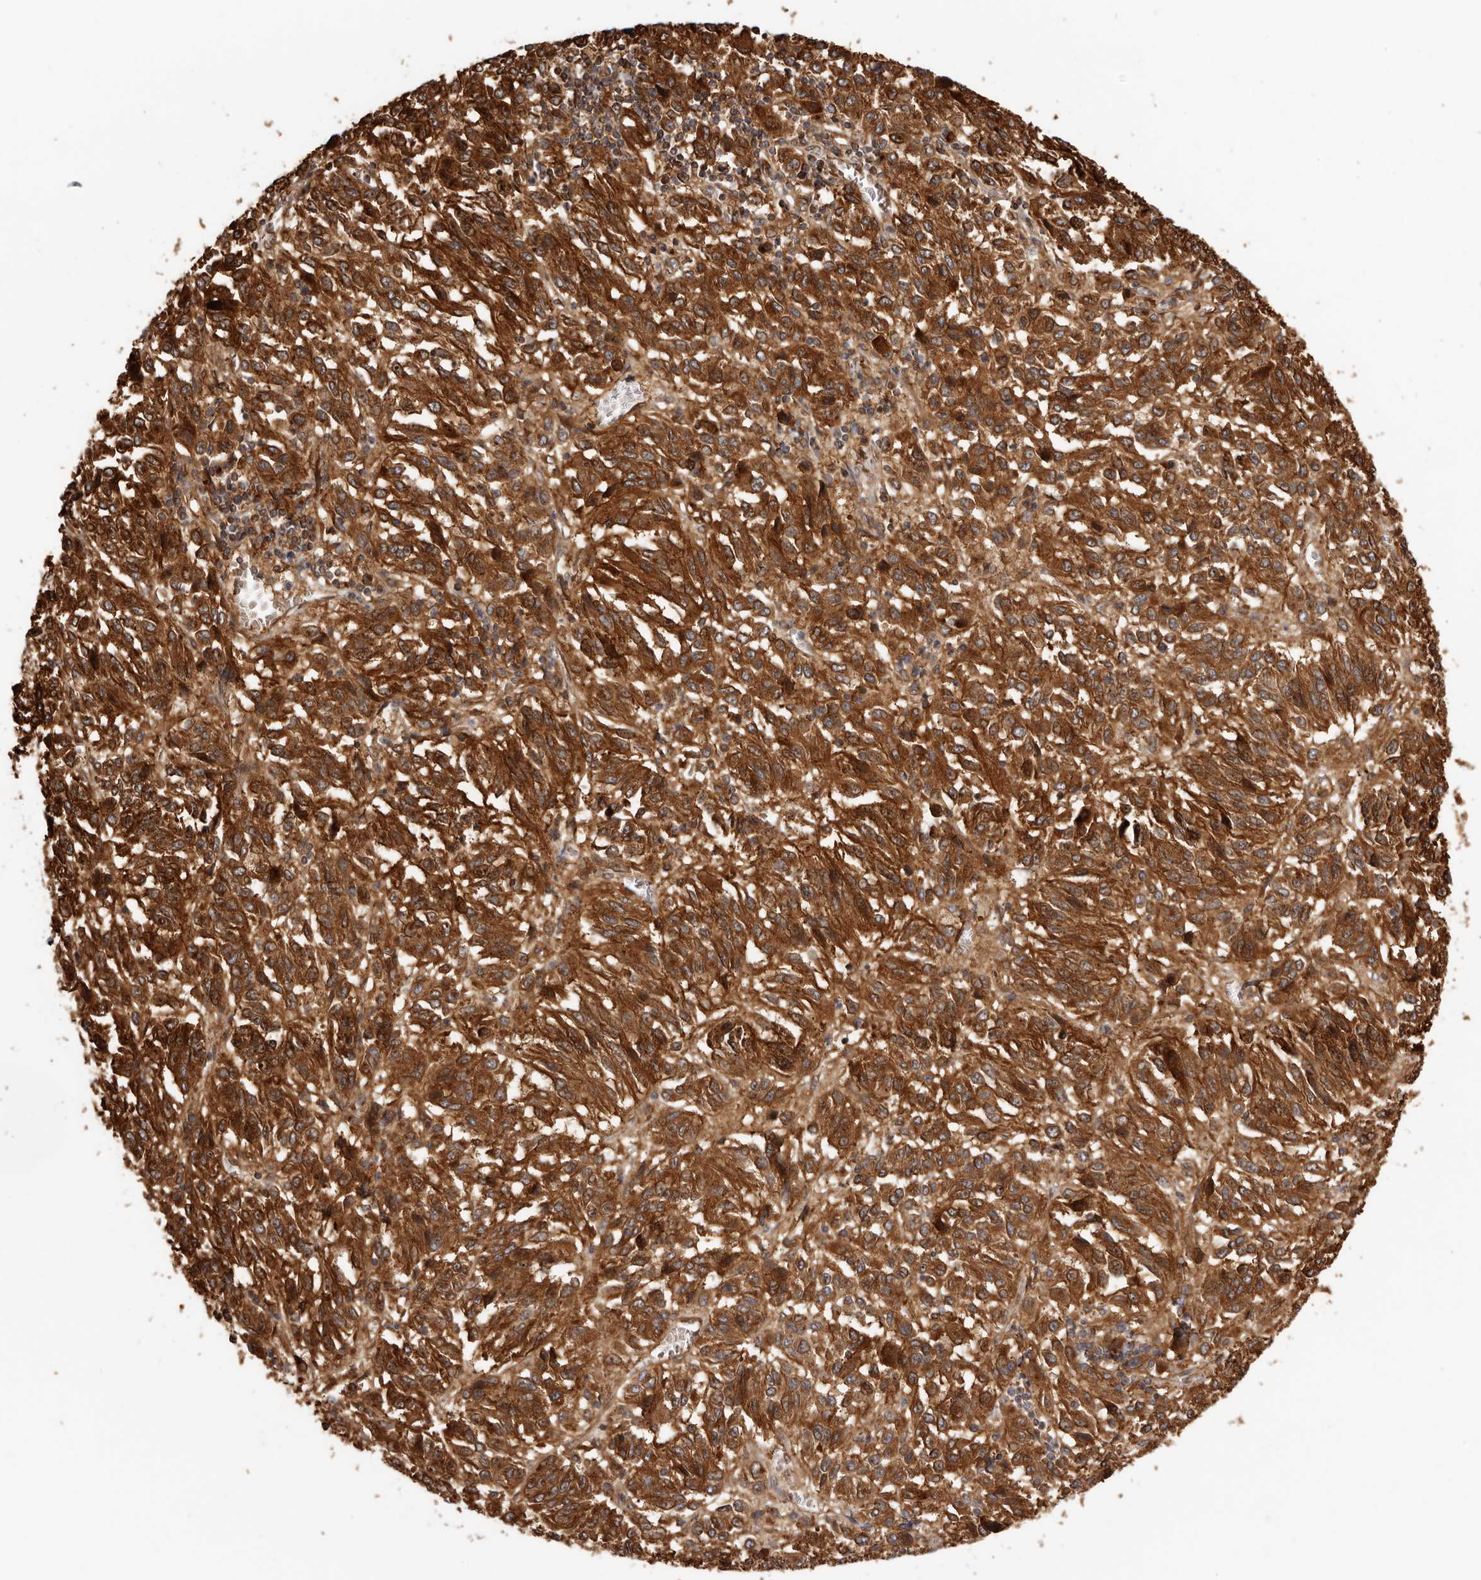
{"staining": {"intensity": "strong", "quantity": ">75%", "location": "cytoplasmic/membranous"}, "tissue": "melanoma", "cell_type": "Tumor cells", "image_type": "cancer", "snomed": [{"axis": "morphology", "description": "Malignant melanoma, Metastatic site"}, {"axis": "topography", "description": "Lung"}], "caption": "The histopathology image demonstrates a brown stain indicating the presence of a protein in the cytoplasmic/membranous of tumor cells in malignant melanoma (metastatic site).", "gene": "GPR27", "patient": {"sex": "male", "age": 64}}